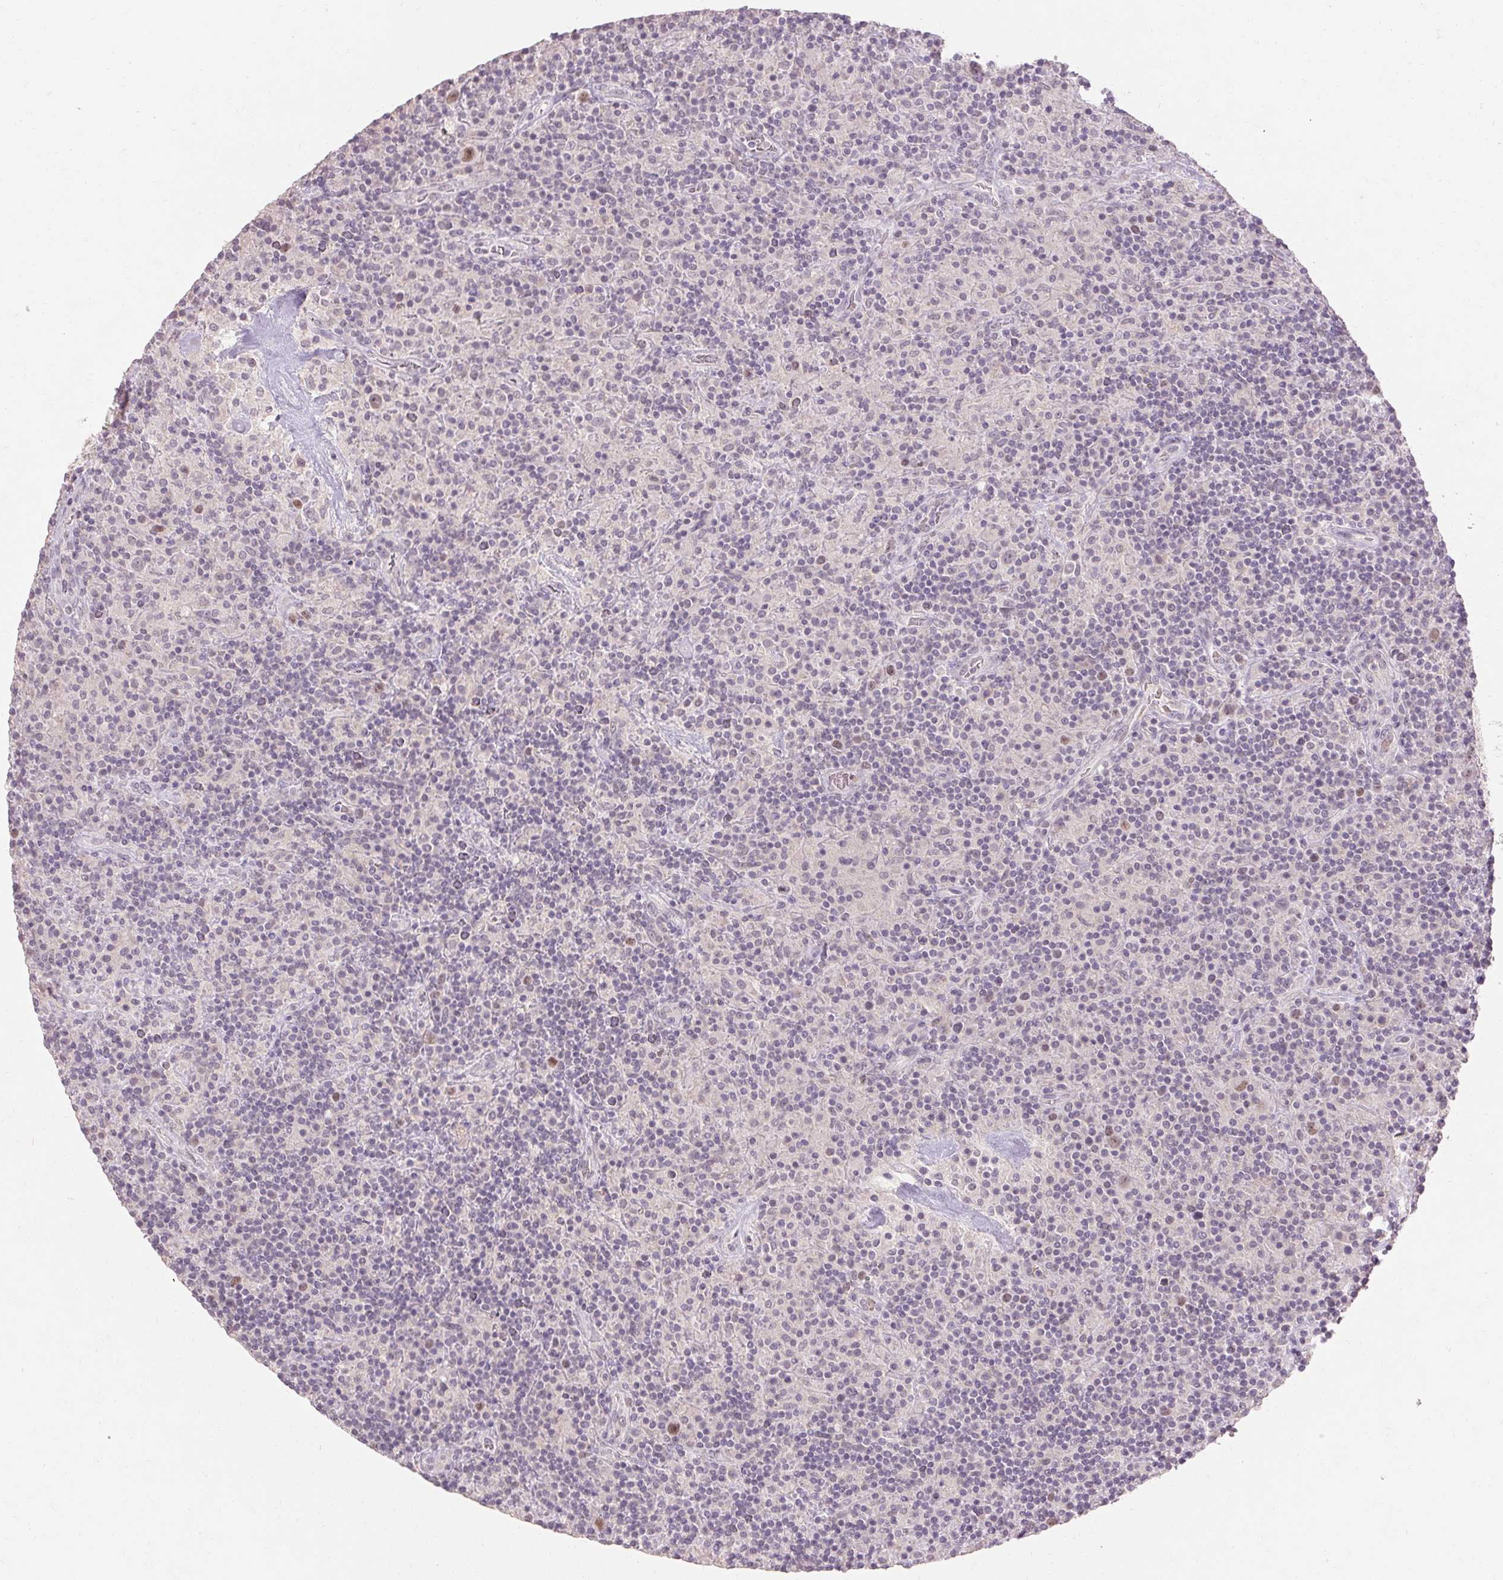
{"staining": {"intensity": "moderate", "quantity": "25%-75%", "location": "nuclear"}, "tissue": "lymphoma", "cell_type": "Tumor cells", "image_type": "cancer", "snomed": [{"axis": "morphology", "description": "Hodgkin's disease, NOS"}, {"axis": "topography", "description": "Lymph node"}], "caption": "A brown stain highlights moderate nuclear staining of a protein in Hodgkin's disease tumor cells. Using DAB (3,3'-diaminobenzidine) (brown) and hematoxylin (blue) stains, captured at high magnification using brightfield microscopy.", "gene": "SKP2", "patient": {"sex": "male", "age": 70}}